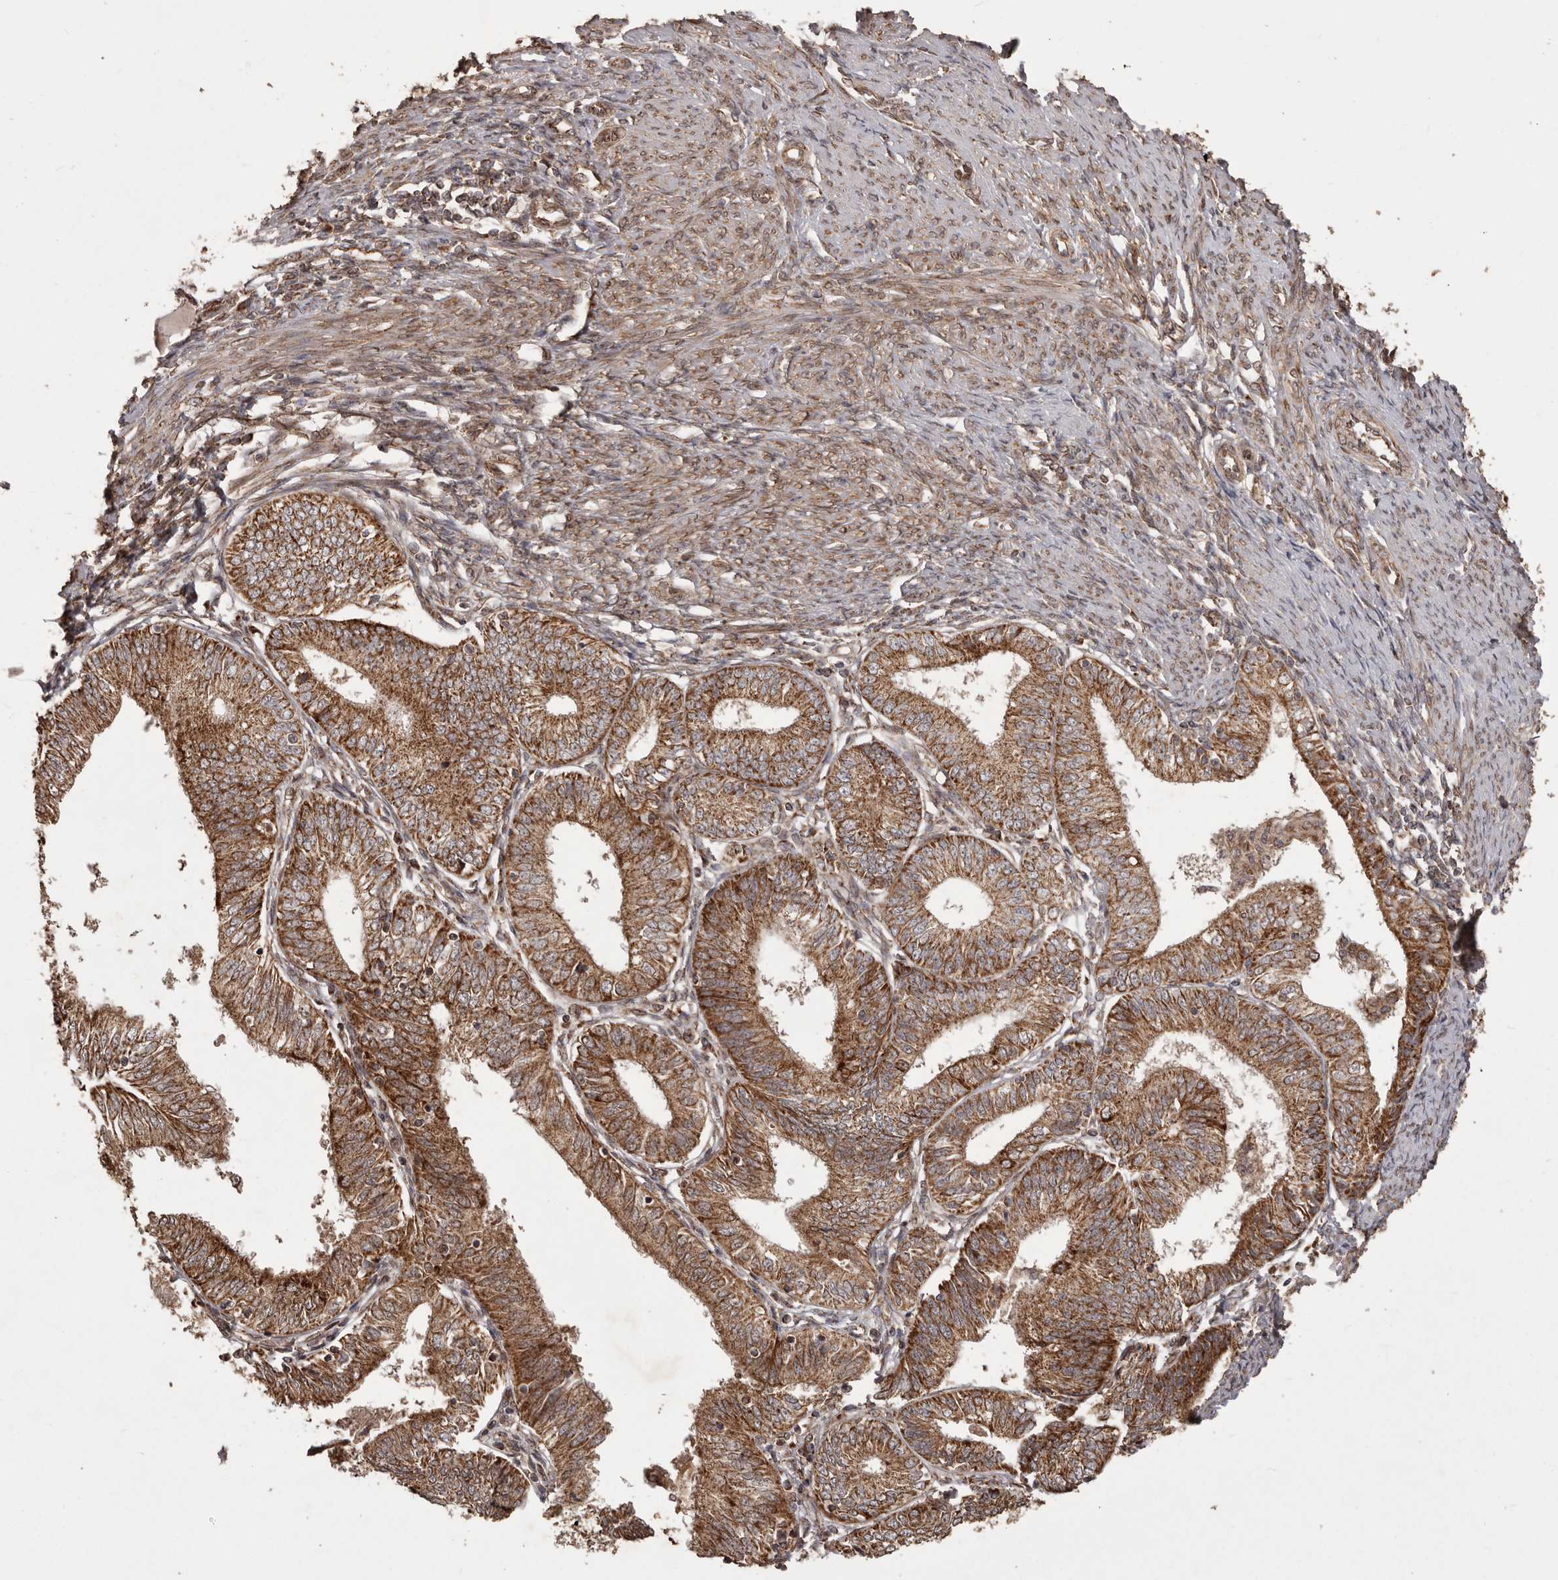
{"staining": {"intensity": "strong", "quantity": ">75%", "location": "cytoplasmic/membranous"}, "tissue": "endometrial cancer", "cell_type": "Tumor cells", "image_type": "cancer", "snomed": [{"axis": "morphology", "description": "Adenocarcinoma, NOS"}, {"axis": "topography", "description": "Endometrium"}], "caption": "A high-resolution histopathology image shows IHC staining of endometrial cancer, which exhibits strong cytoplasmic/membranous expression in approximately >75% of tumor cells.", "gene": "CHRM2", "patient": {"sex": "female", "age": 51}}